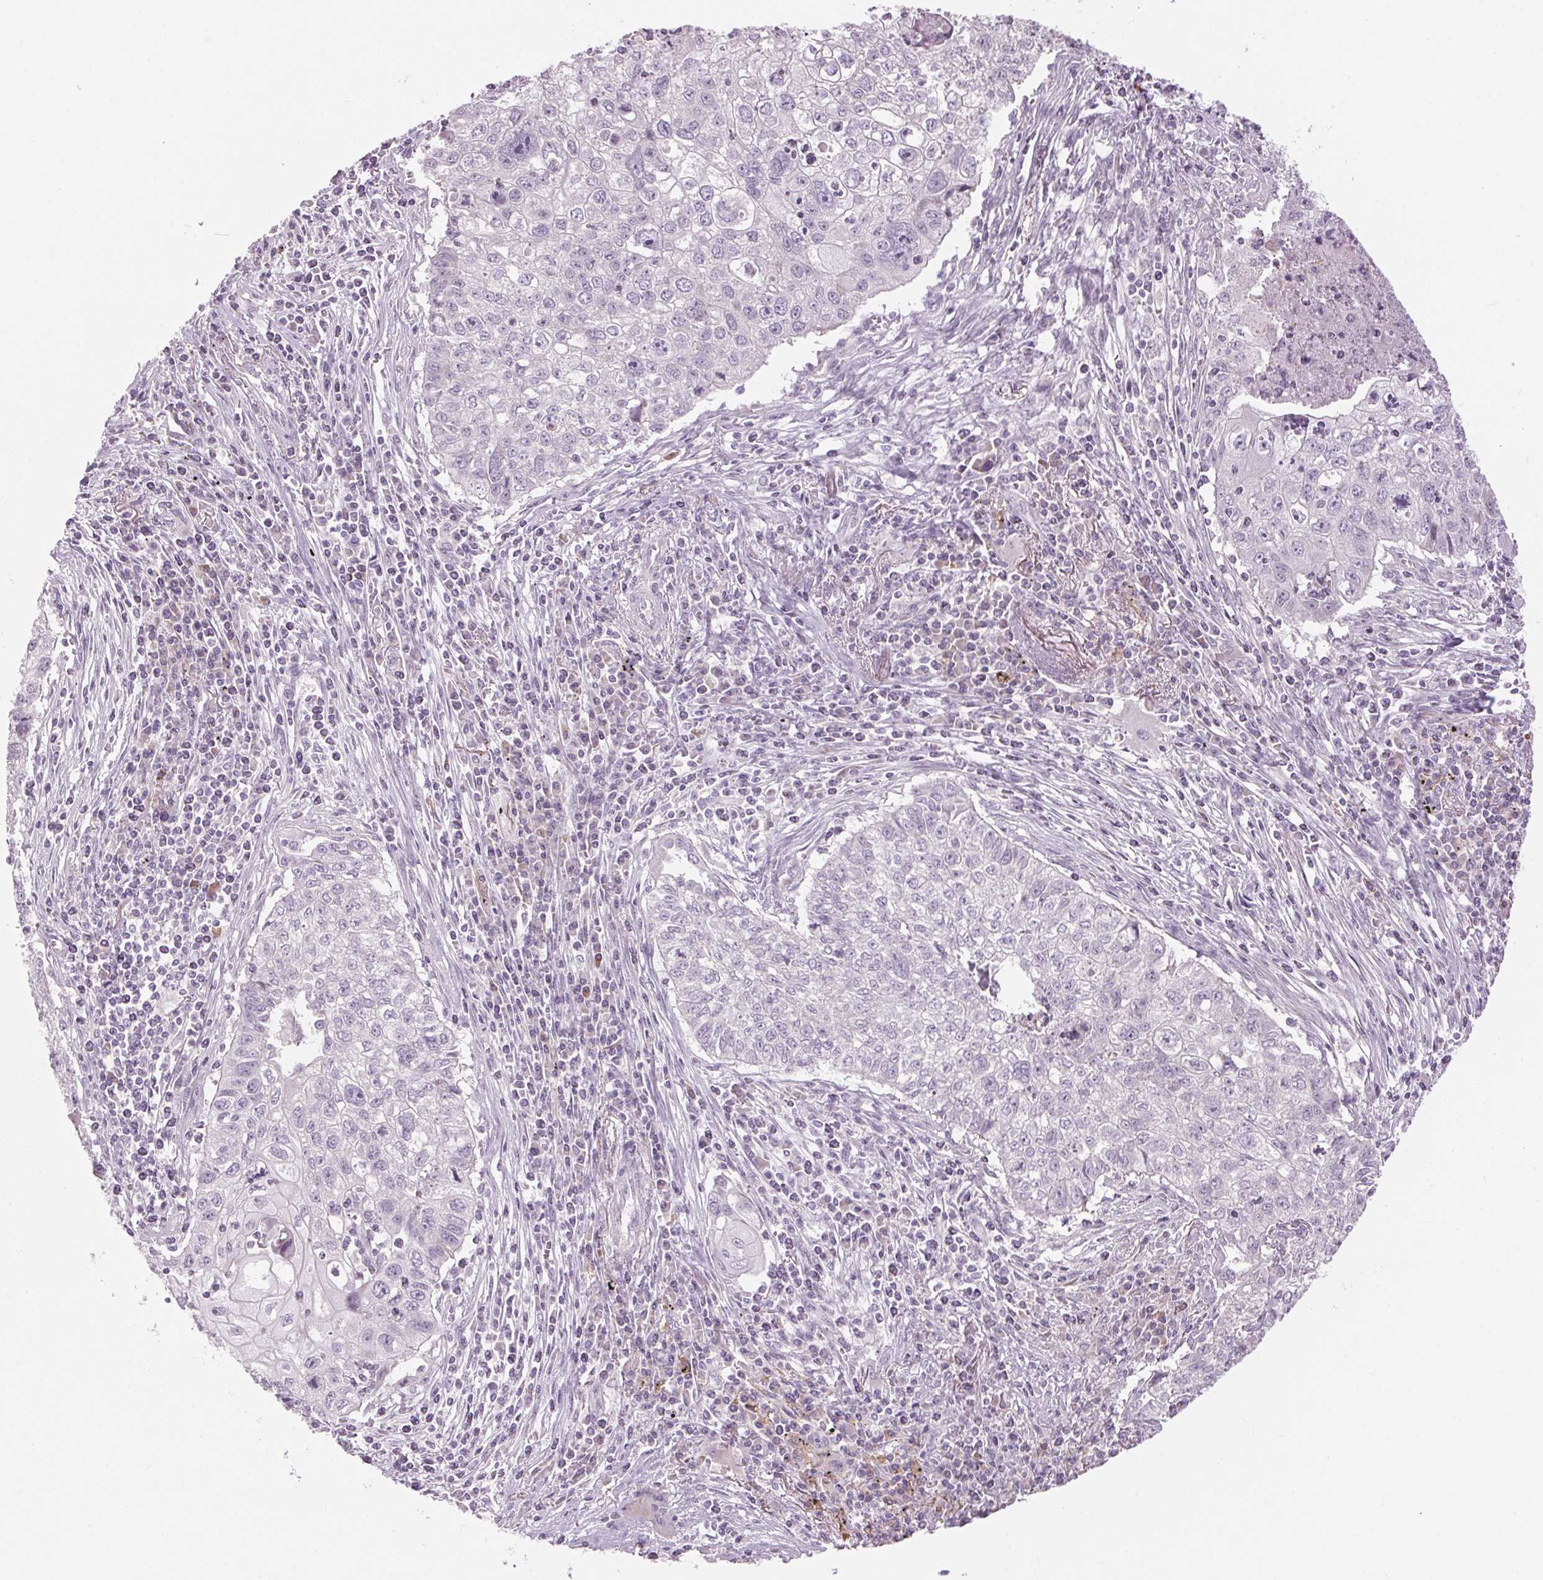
{"staining": {"intensity": "negative", "quantity": "none", "location": "none"}, "tissue": "lung cancer", "cell_type": "Tumor cells", "image_type": "cancer", "snomed": [{"axis": "morphology", "description": "Normal morphology"}, {"axis": "morphology", "description": "Aneuploidy"}, {"axis": "morphology", "description": "Squamous cell carcinoma, NOS"}, {"axis": "topography", "description": "Lymph node"}, {"axis": "topography", "description": "Lung"}], "caption": "Image shows no significant protein staining in tumor cells of lung cancer (squamous cell carcinoma). Brightfield microscopy of IHC stained with DAB (3,3'-diaminobenzidine) (brown) and hematoxylin (blue), captured at high magnification.", "gene": "GNMT", "patient": {"sex": "female", "age": 76}}